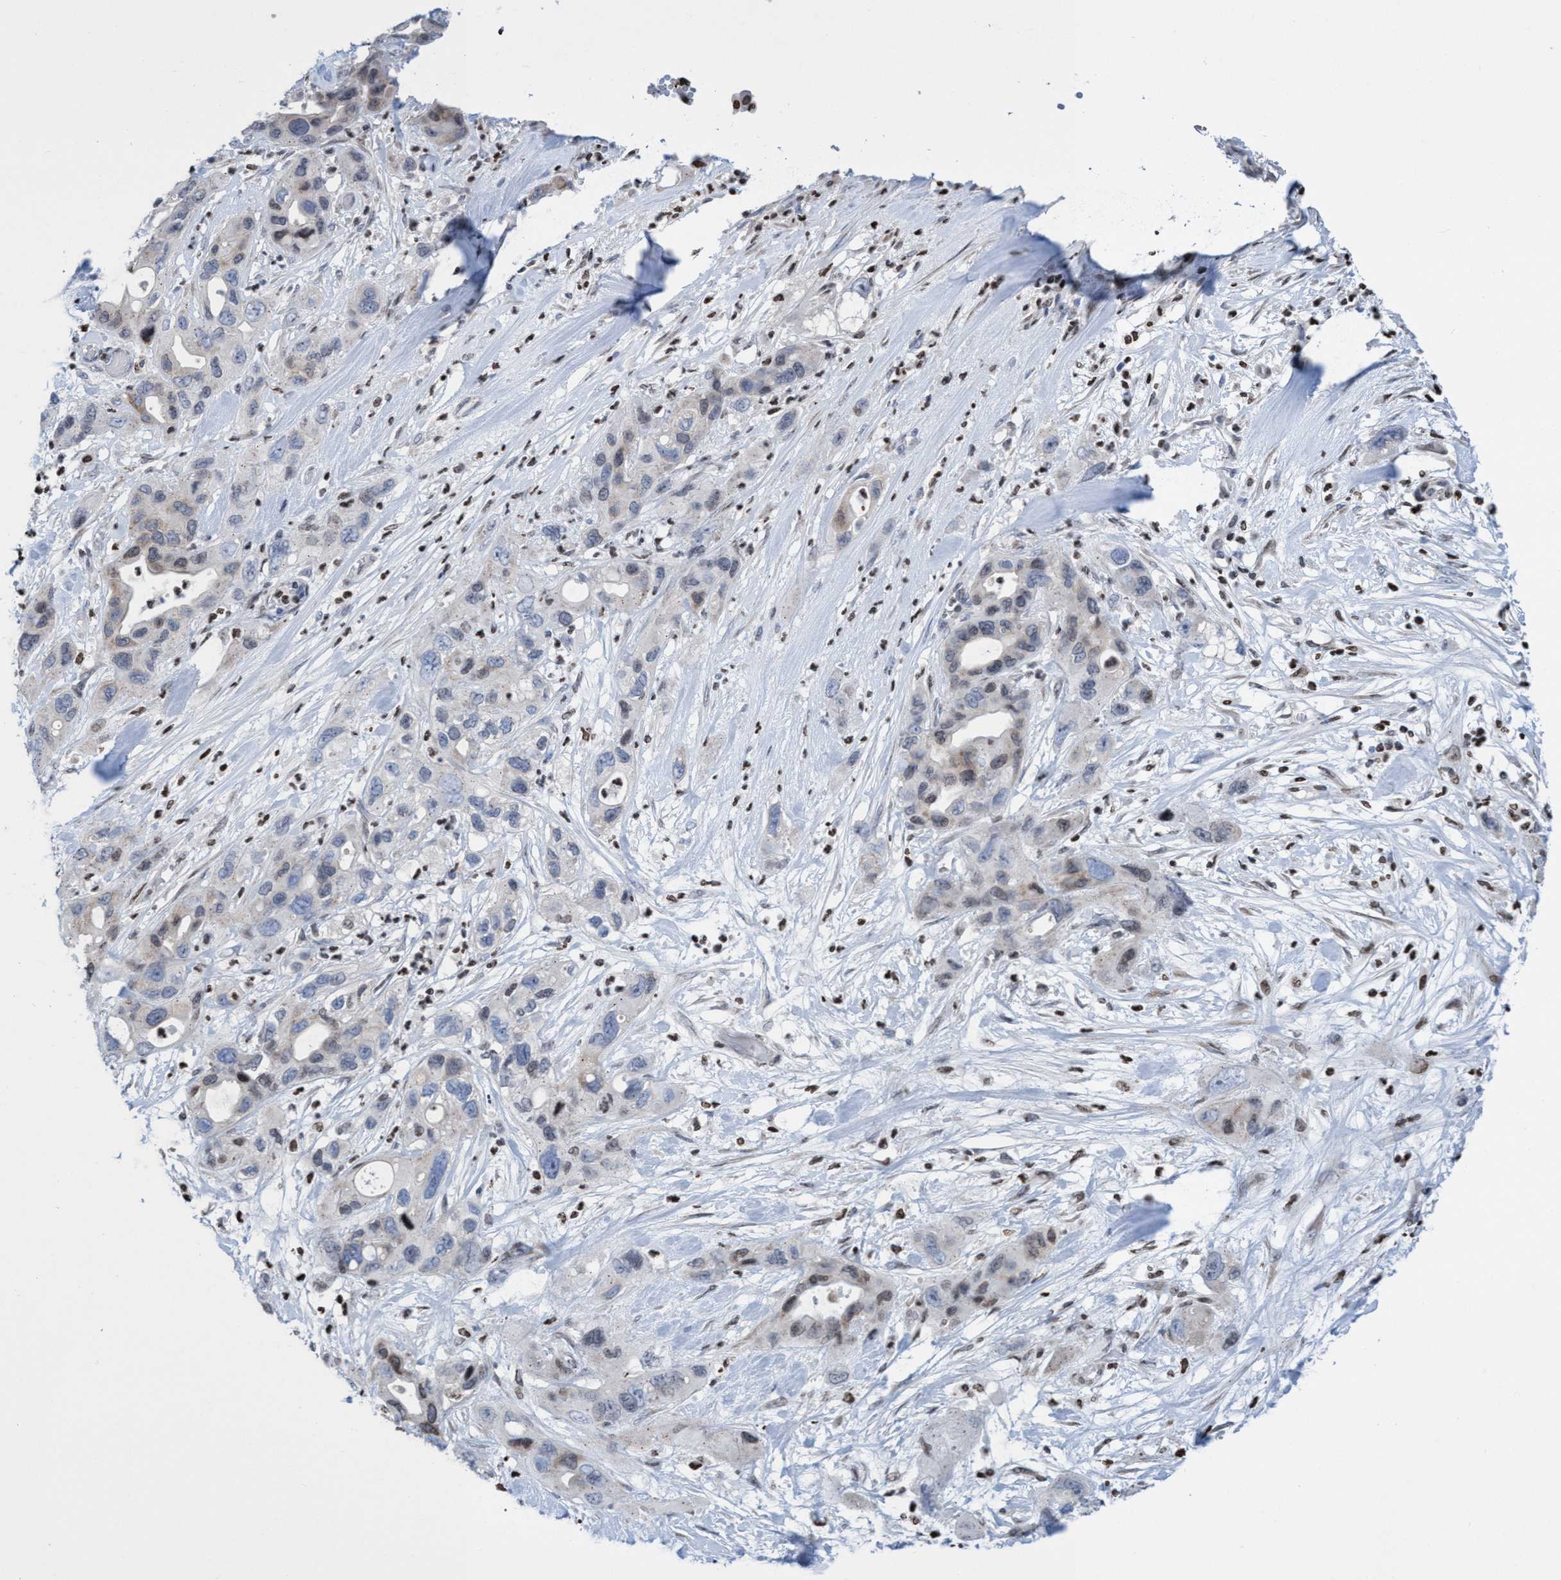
{"staining": {"intensity": "negative", "quantity": "none", "location": "none"}, "tissue": "pancreatic cancer", "cell_type": "Tumor cells", "image_type": "cancer", "snomed": [{"axis": "morphology", "description": "Adenocarcinoma, NOS"}, {"axis": "topography", "description": "Pancreas"}], "caption": "Tumor cells show no significant protein staining in pancreatic adenocarcinoma.", "gene": "CBX2", "patient": {"sex": "female", "age": 71}}